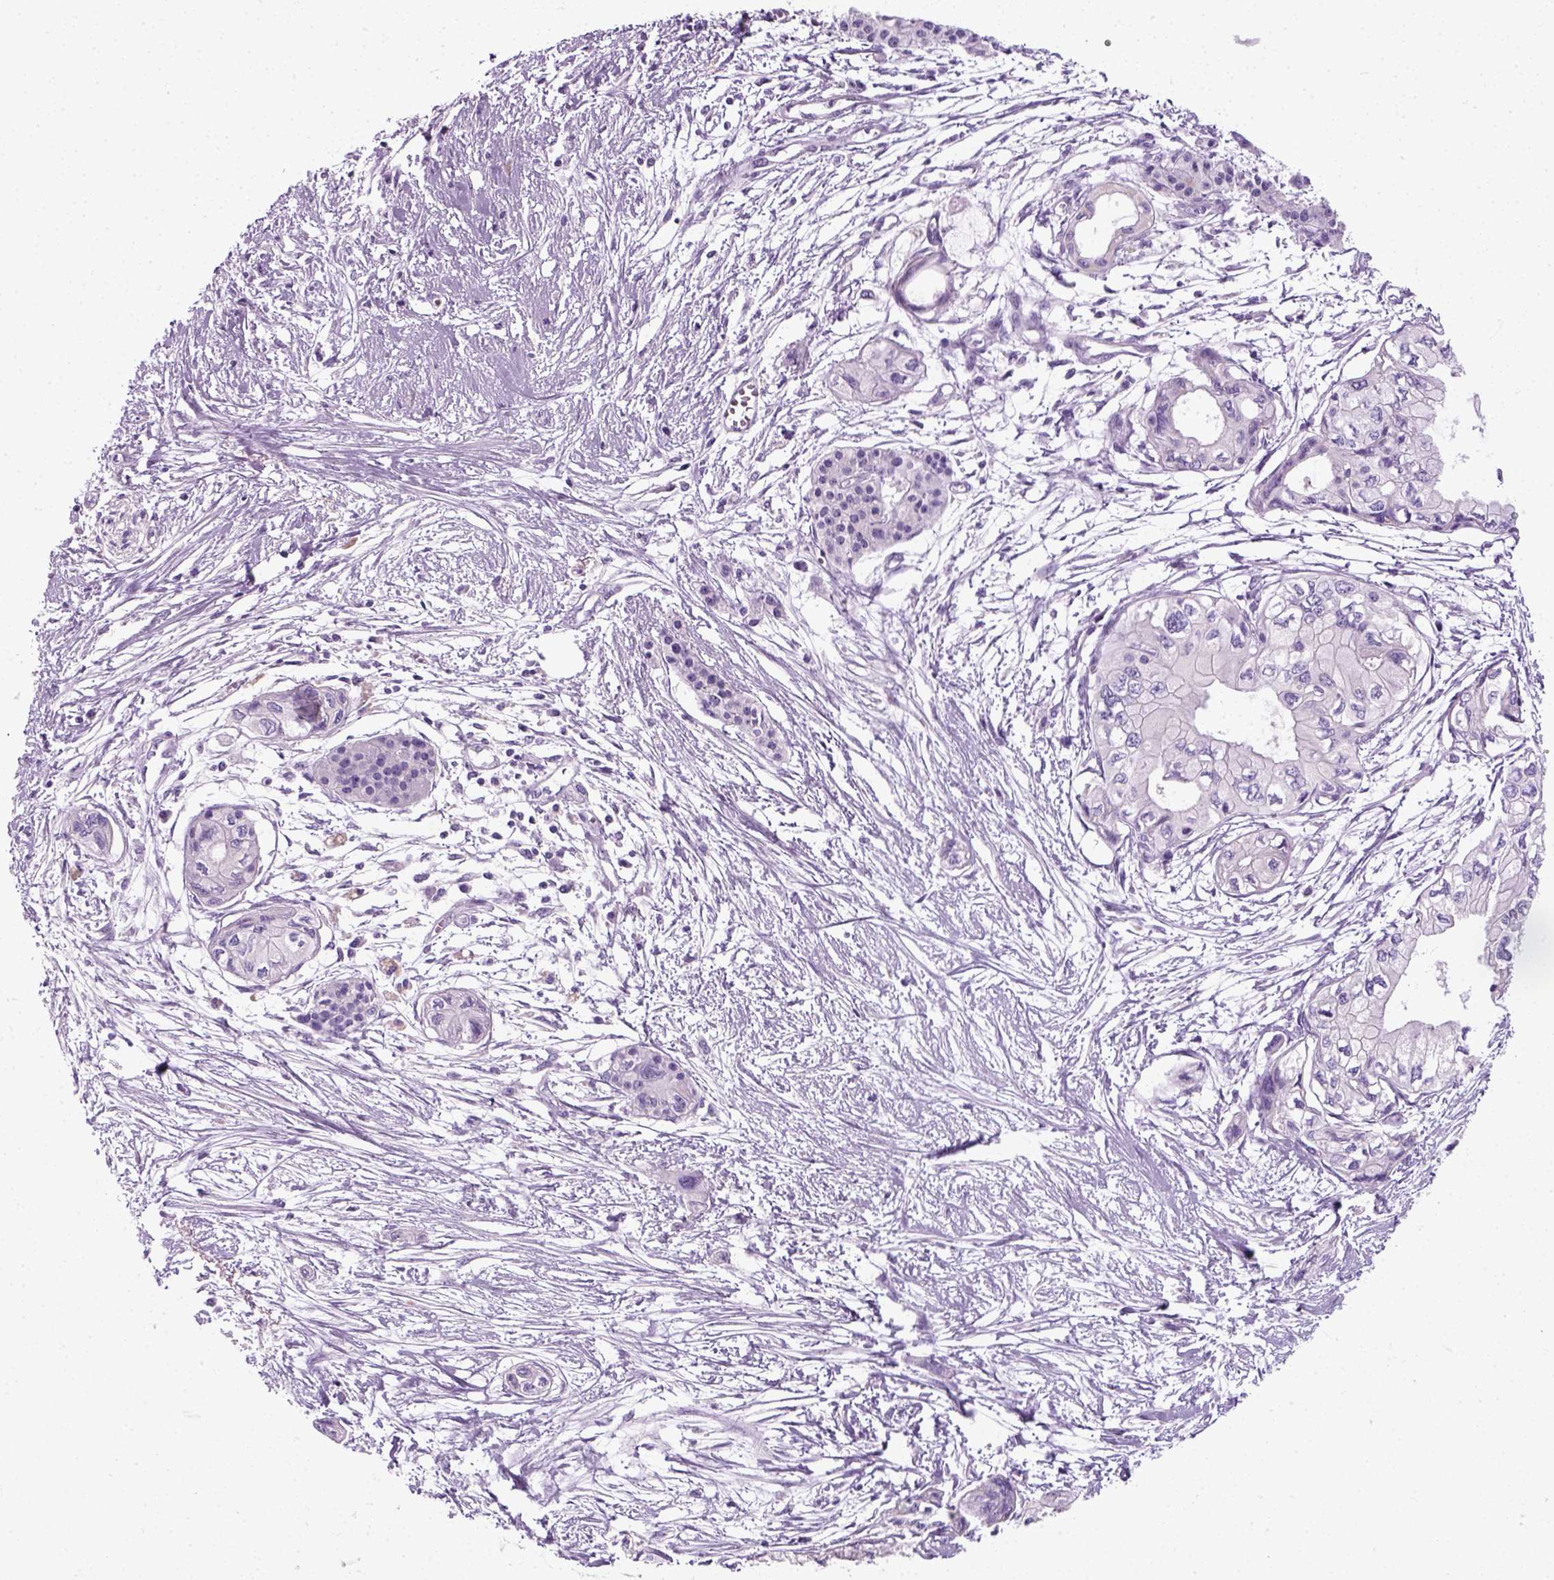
{"staining": {"intensity": "negative", "quantity": "none", "location": "none"}, "tissue": "pancreatic cancer", "cell_type": "Tumor cells", "image_type": "cancer", "snomed": [{"axis": "morphology", "description": "Adenocarcinoma, NOS"}, {"axis": "topography", "description": "Pancreas"}], "caption": "Tumor cells are negative for protein expression in human adenocarcinoma (pancreatic).", "gene": "SLC12A5", "patient": {"sex": "female", "age": 76}}